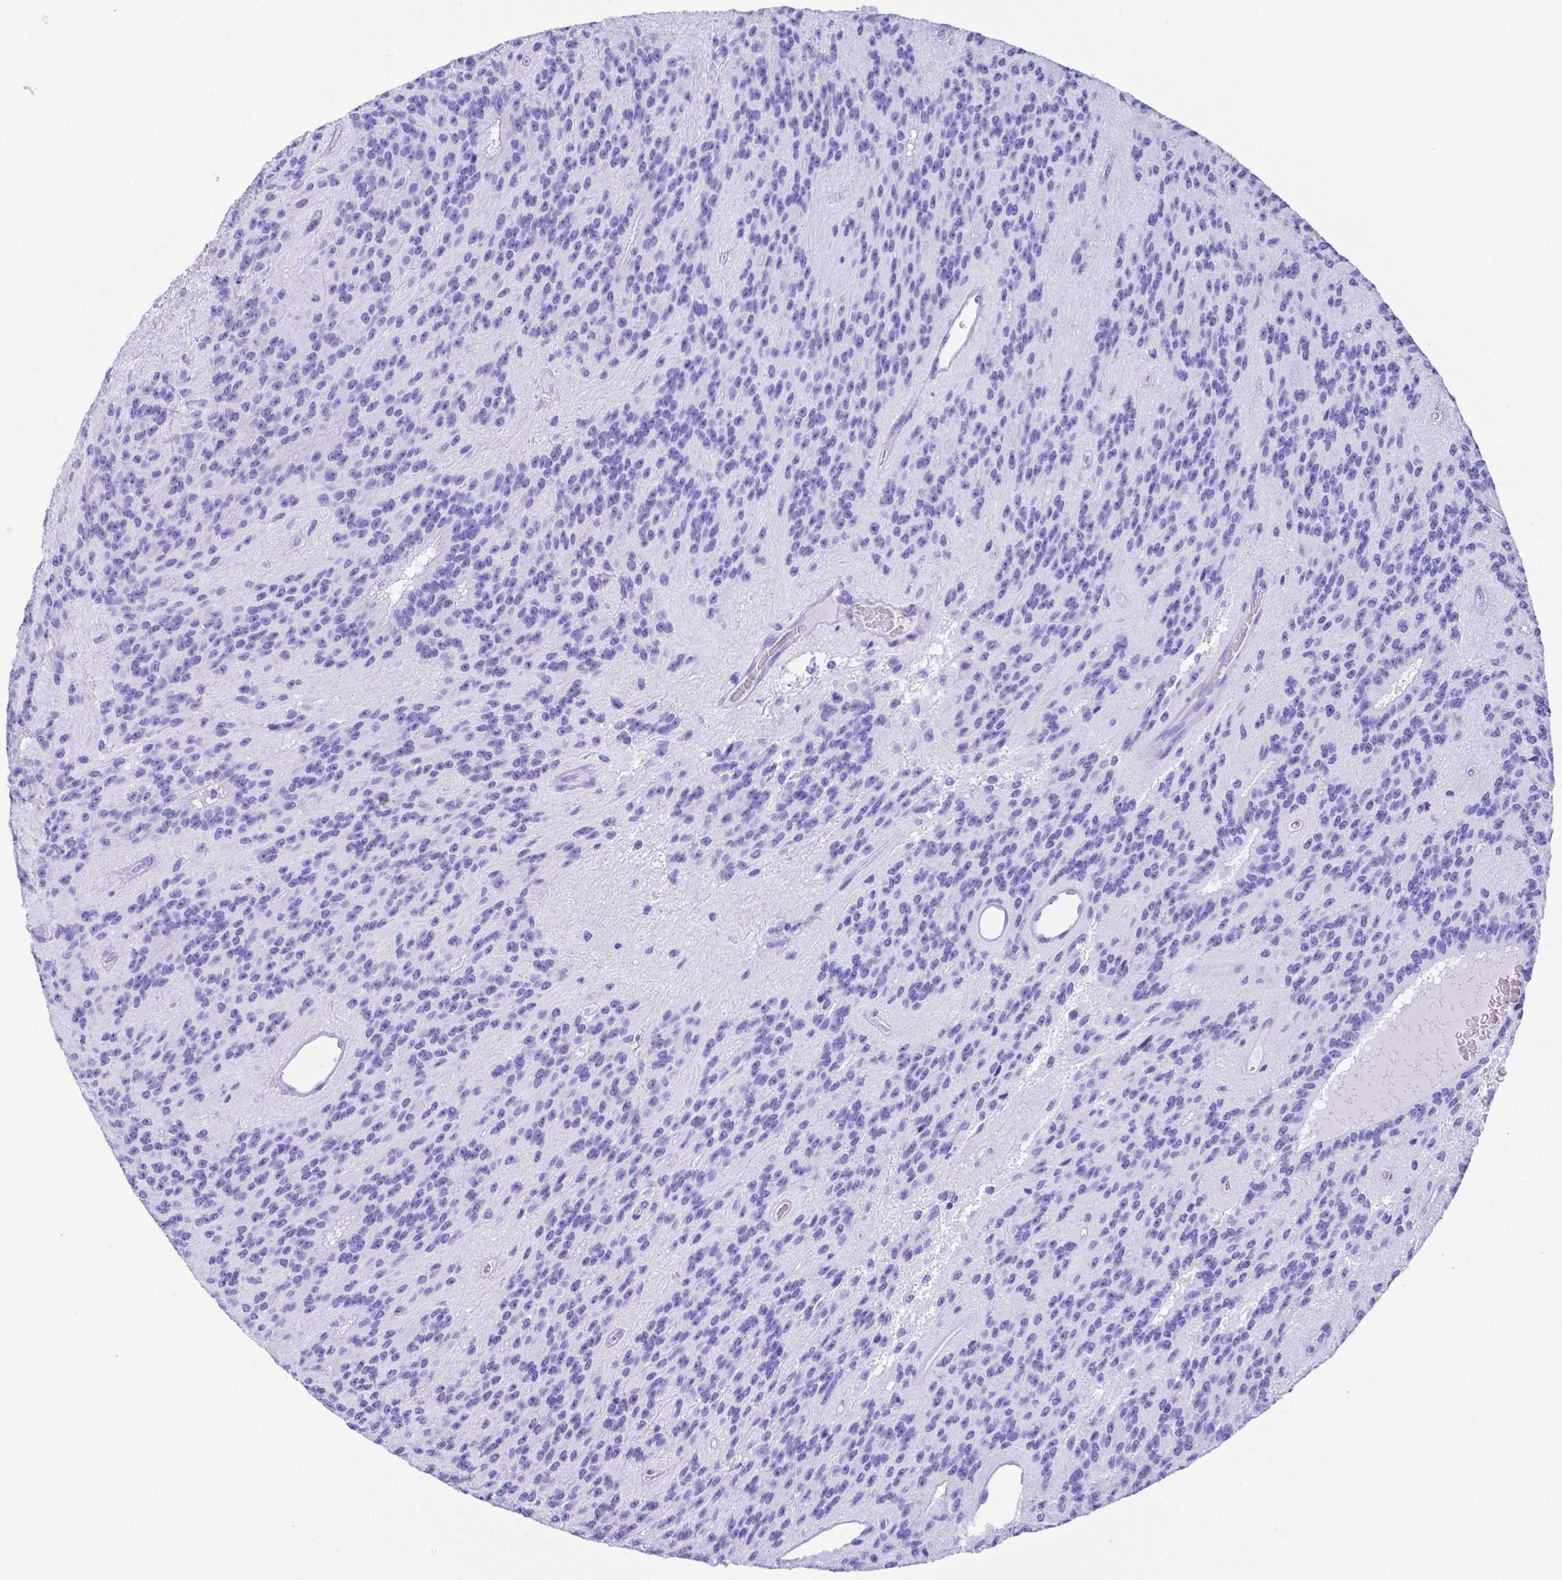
{"staining": {"intensity": "negative", "quantity": "none", "location": "none"}, "tissue": "glioma", "cell_type": "Tumor cells", "image_type": "cancer", "snomed": [{"axis": "morphology", "description": "Glioma, malignant, Low grade"}, {"axis": "topography", "description": "Brain"}], "caption": "A high-resolution photomicrograph shows IHC staining of glioma, which shows no significant staining in tumor cells.", "gene": "SMR3A", "patient": {"sex": "male", "age": 31}}